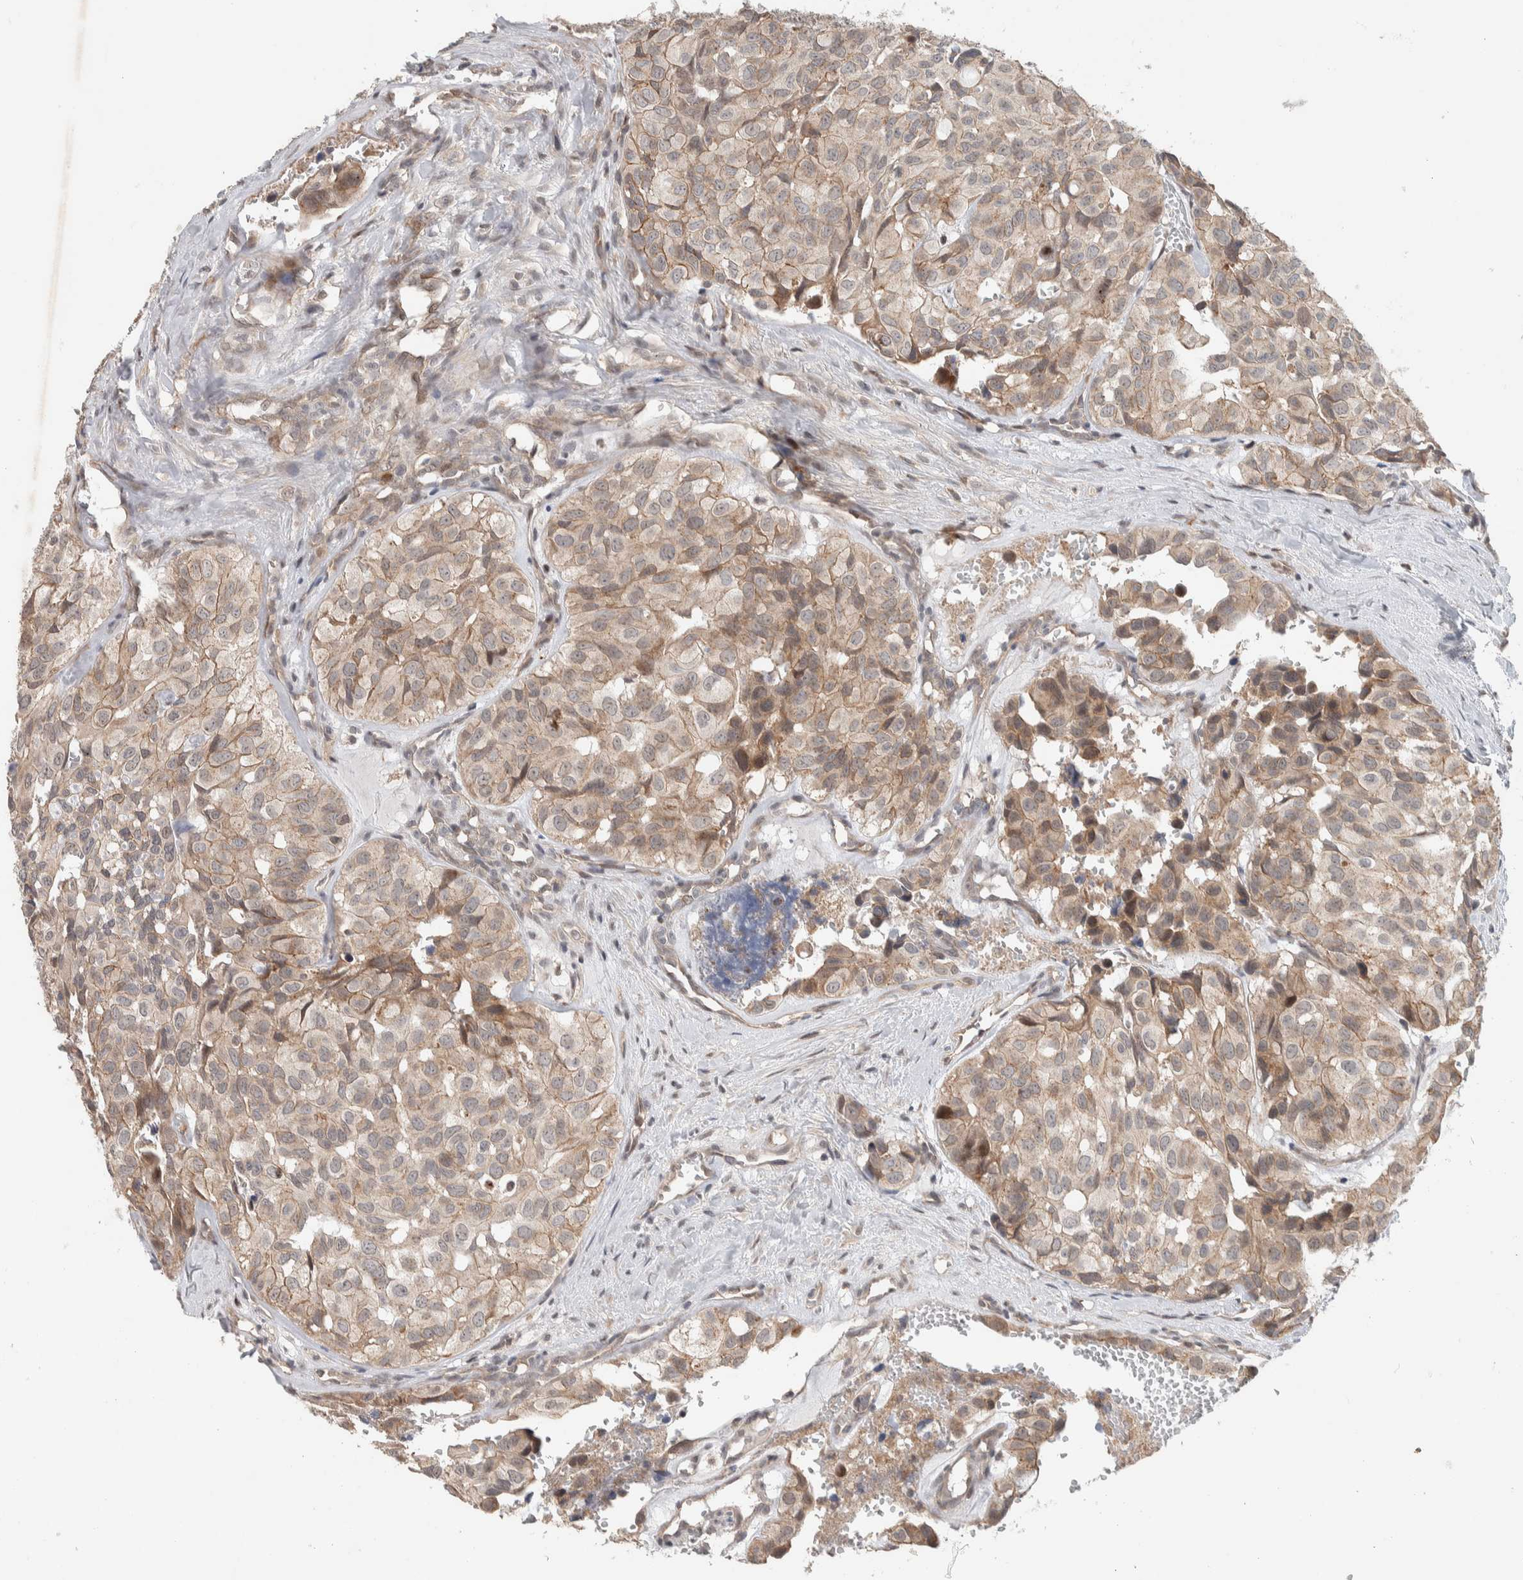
{"staining": {"intensity": "weak", "quantity": "25%-75%", "location": "cytoplasmic/membranous"}, "tissue": "head and neck cancer", "cell_type": "Tumor cells", "image_type": "cancer", "snomed": [{"axis": "morphology", "description": "Adenocarcinoma, NOS"}, {"axis": "topography", "description": "Salivary gland, NOS"}, {"axis": "topography", "description": "Head-Neck"}], "caption": "Protein analysis of head and neck cancer tissue displays weak cytoplasmic/membranous expression in about 25%-75% of tumor cells.", "gene": "DEPTOR", "patient": {"sex": "female", "age": 76}}